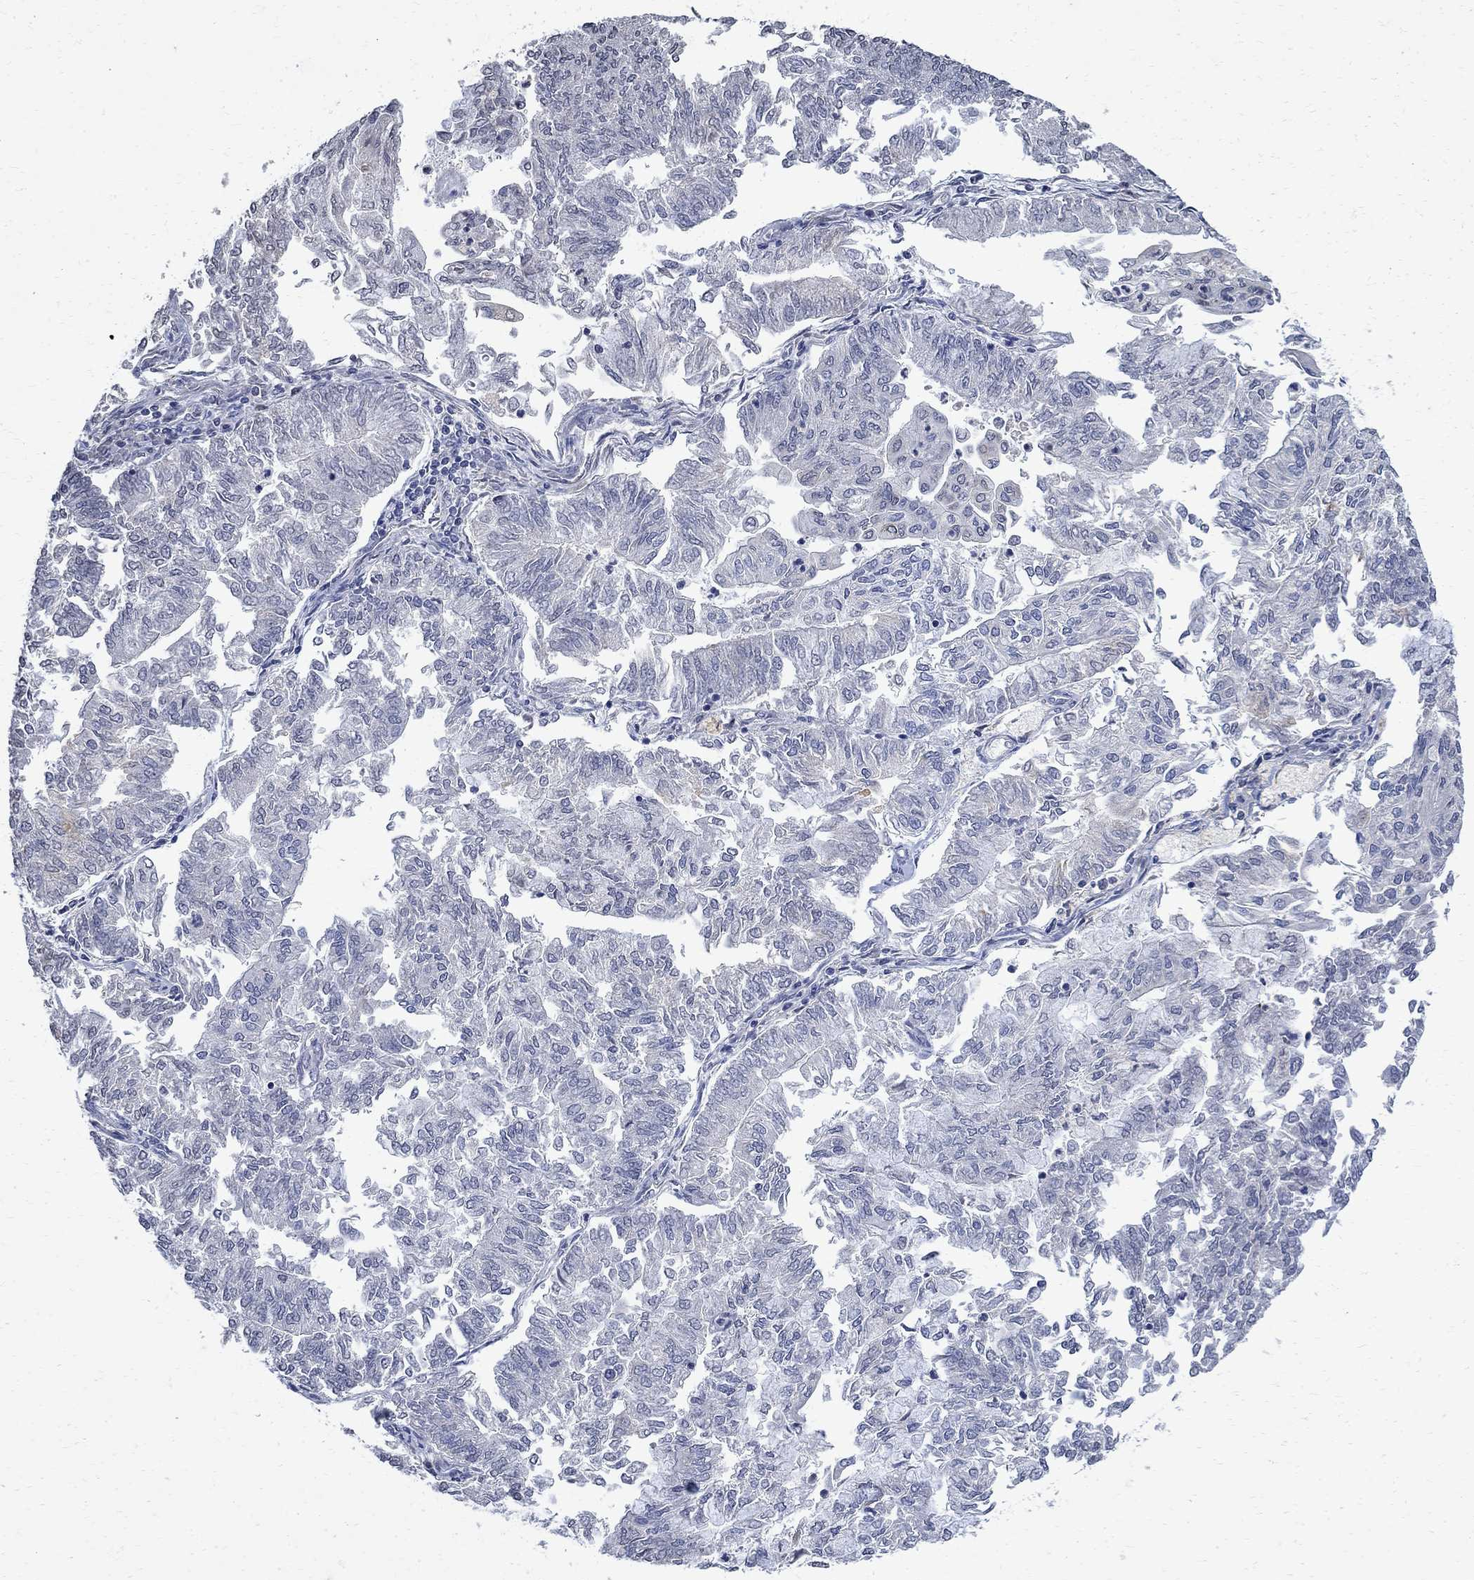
{"staining": {"intensity": "negative", "quantity": "none", "location": "none"}, "tissue": "endometrial cancer", "cell_type": "Tumor cells", "image_type": "cancer", "snomed": [{"axis": "morphology", "description": "Adenocarcinoma, NOS"}, {"axis": "topography", "description": "Endometrium"}], "caption": "The IHC image has no significant staining in tumor cells of endometrial adenocarcinoma tissue.", "gene": "TMEM169", "patient": {"sex": "female", "age": 59}}